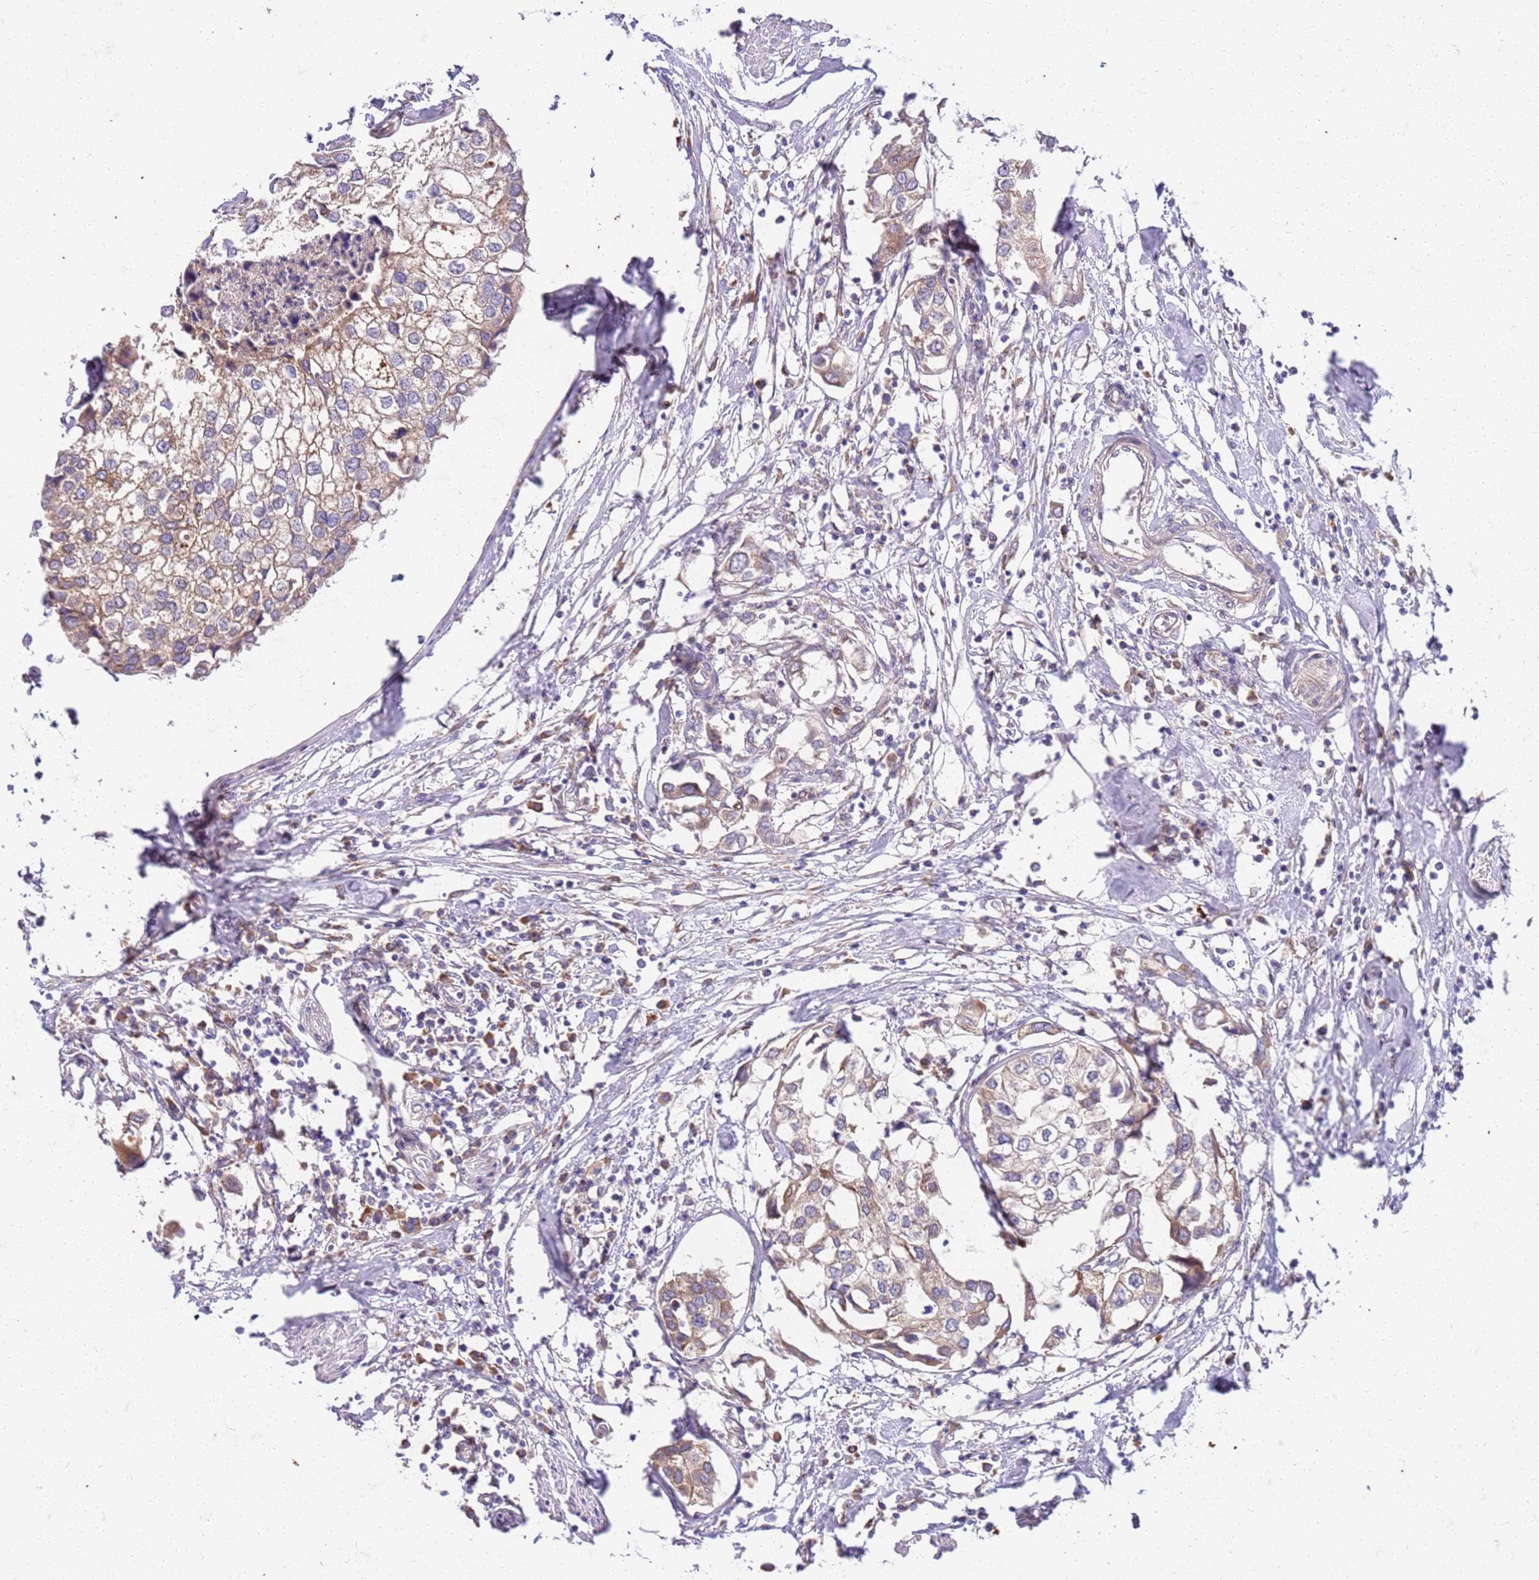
{"staining": {"intensity": "weak", "quantity": ">75%", "location": "cytoplasmic/membranous"}, "tissue": "urothelial cancer", "cell_type": "Tumor cells", "image_type": "cancer", "snomed": [{"axis": "morphology", "description": "Urothelial carcinoma, High grade"}, {"axis": "topography", "description": "Urinary bladder"}], "caption": "High-magnification brightfield microscopy of urothelial carcinoma (high-grade) stained with DAB (3,3'-diaminobenzidine) (brown) and counterstained with hematoxylin (blue). tumor cells exhibit weak cytoplasmic/membranous positivity is present in about>75% of cells.", "gene": "OSBP", "patient": {"sex": "male", "age": 64}}